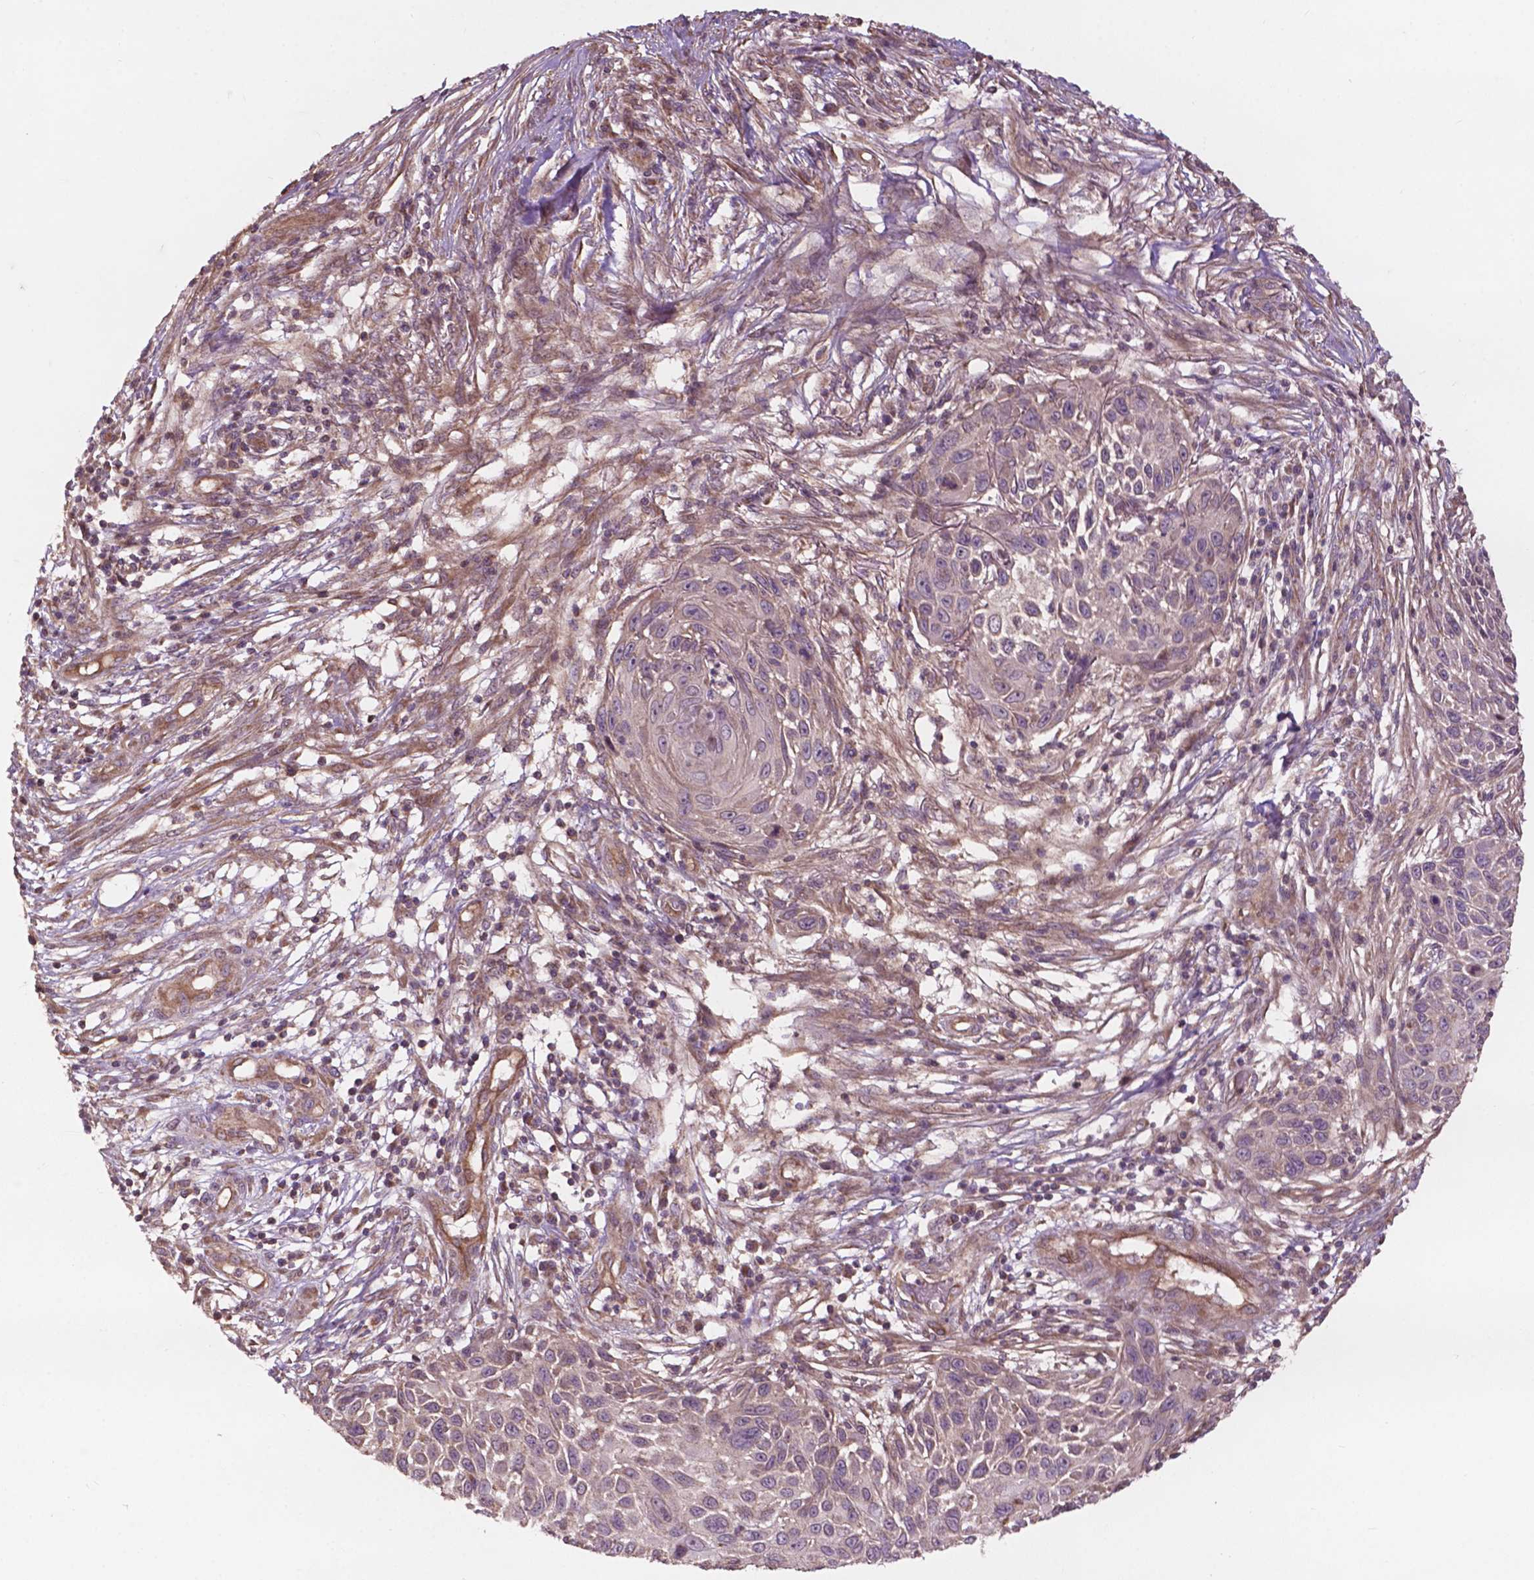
{"staining": {"intensity": "weak", "quantity": "<25%", "location": "cytoplasmic/membranous"}, "tissue": "skin cancer", "cell_type": "Tumor cells", "image_type": "cancer", "snomed": [{"axis": "morphology", "description": "Squamous cell carcinoma, NOS"}, {"axis": "topography", "description": "Skin"}], "caption": "The immunohistochemistry histopathology image has no significant staining in tumor cells of skin cancer tissue.", "gene": "CDC42BPA", "patient": {"sex": "male", "age": 92}}